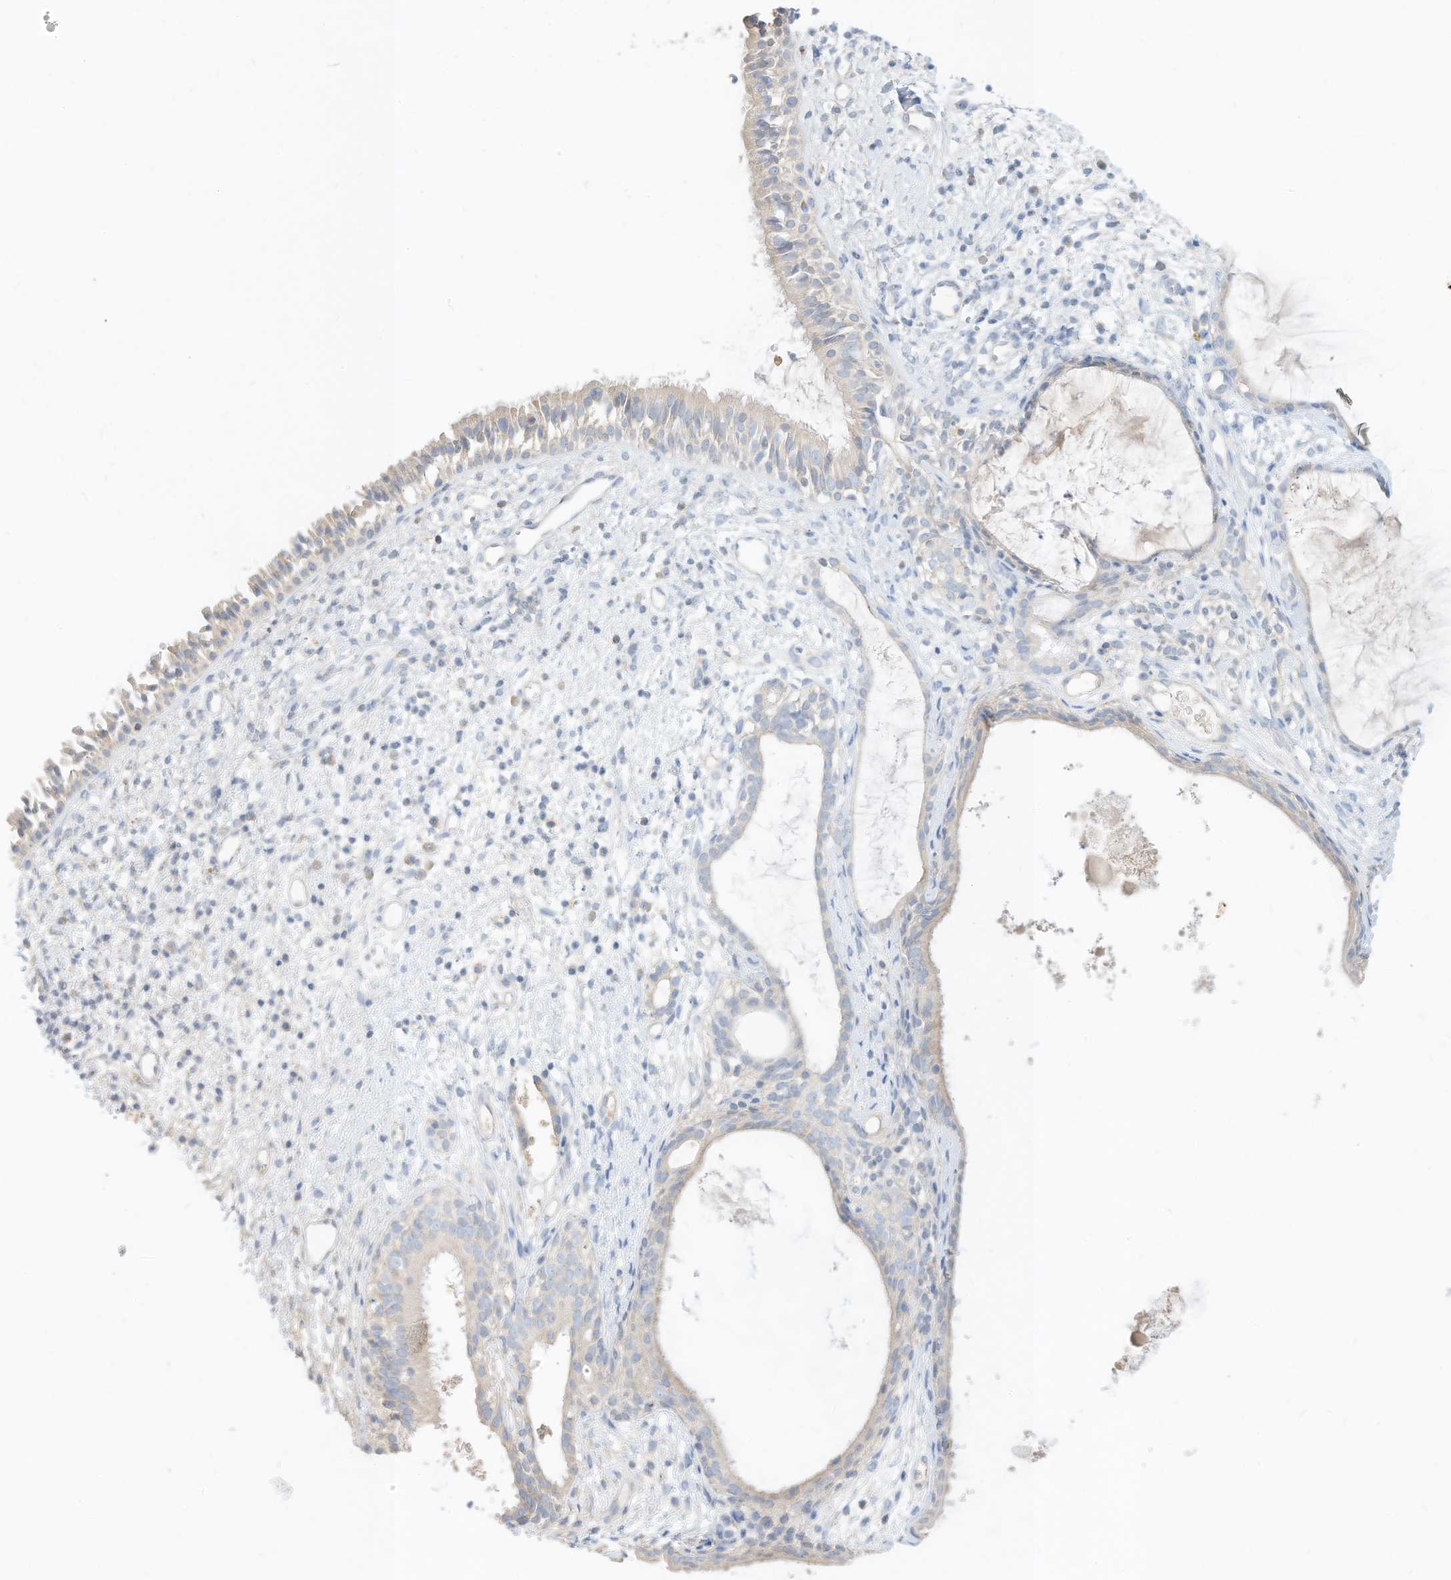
{"staining": {"intensity": "weak", "quantity": "25%-75%", "location": "cytoplasmic/membranous"}, "tissue": "nasopharynx", "cell_type": "Respiratory epithelial cells", "image_type": "normal", "snomed": [{"axis": "morphology", "description": "Normal tissue, NOS"}, {"axis": "topography", "description": "Nasopharynx"}], "caption": "Respiratory epithelial cells reveal low levels of weak cytoplasmic/membranous expression in about 25%-75% of cells in normal nasopharynx. Ihc stains the protein of interest in brown and the nuclei are stained blue.", "gene": "RASA2", "patient": {"sex": "male", "age": 22}}